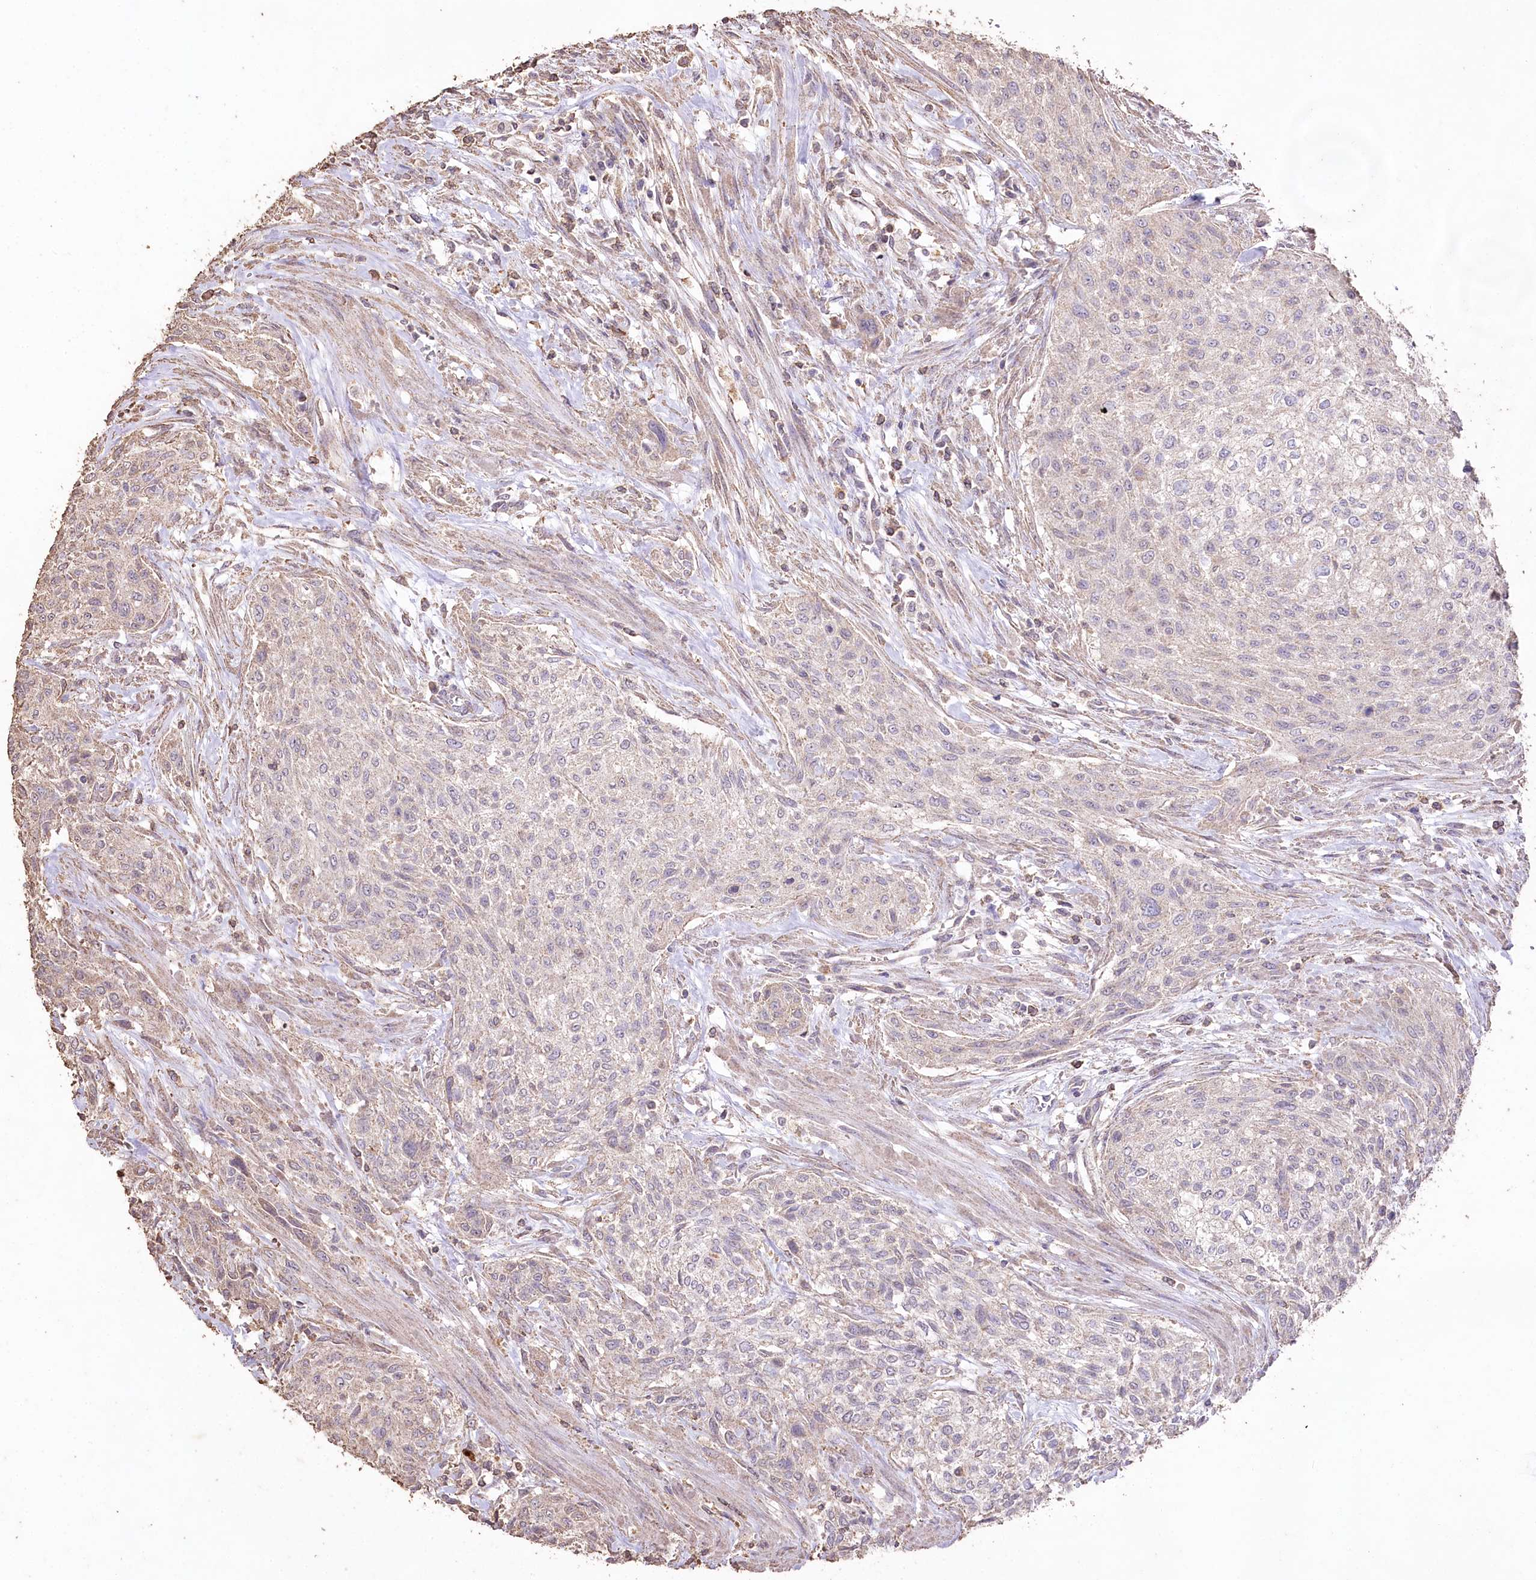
{"staining": {"intensity": "negative", "quantity": "none", "location": "none"}, "tissue": "urothelial cancer", "cell_type": "Tumor cells", "image_type": "cancer", "snomed": [{"axis": "morphology", "description": "Normal tissue, NOS"}, {"axis": "morphology", "description": "Urothelial carcinoma, NOS"}, {"axis": "topography", "description": "Urinary bladder"}, {"axis": "topography", "description": "Peripheral nerve tissue"}], "caption": "A histopathology image of urothelial cancer stained for a protein shows no brown staining in tumor cells.", "gene": "IREB2", "patient": {"sex": "male", "age": 35}}